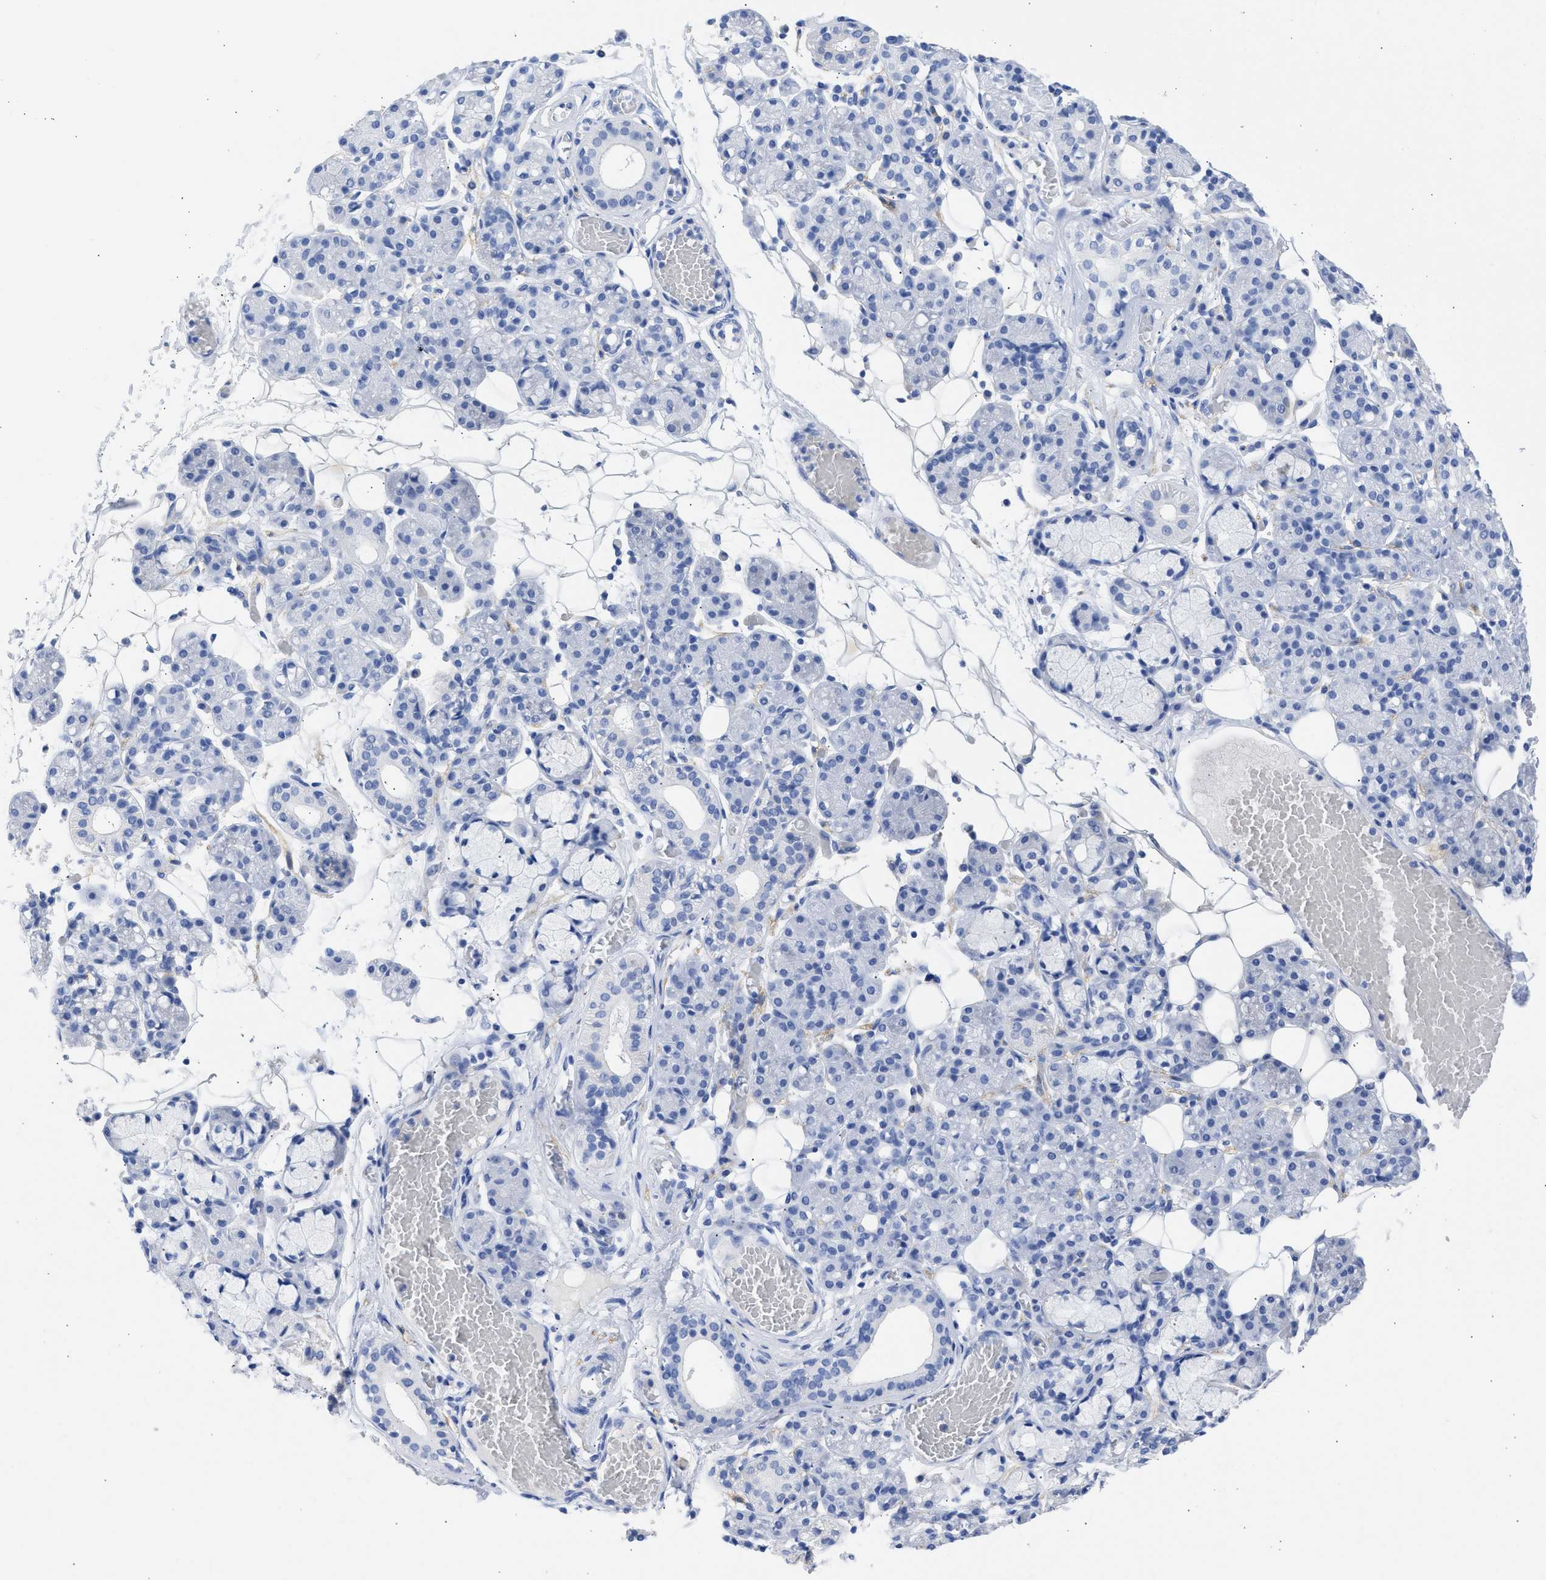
{"staining": {"intensity": "negative", "quantity": "none", "location": "none"}, "tissue": "salivary gland", "cell_type": "Glandular cells", "image_type": "normal", "snomed": [{"axis": "morphology", "description": "Normal tissue, NOS"}, {"axis": "topography", "description": "Salivary gland"}], "caption": "IHC histopathology image of unremarkable salivary gland: salivary gland stained with DAB (3,3'-diaminobenzidine) exhibits no significant protein expression in glandular cells.", "gene": "NCAM1", "patient": {"sex": "male", "age": 63}}